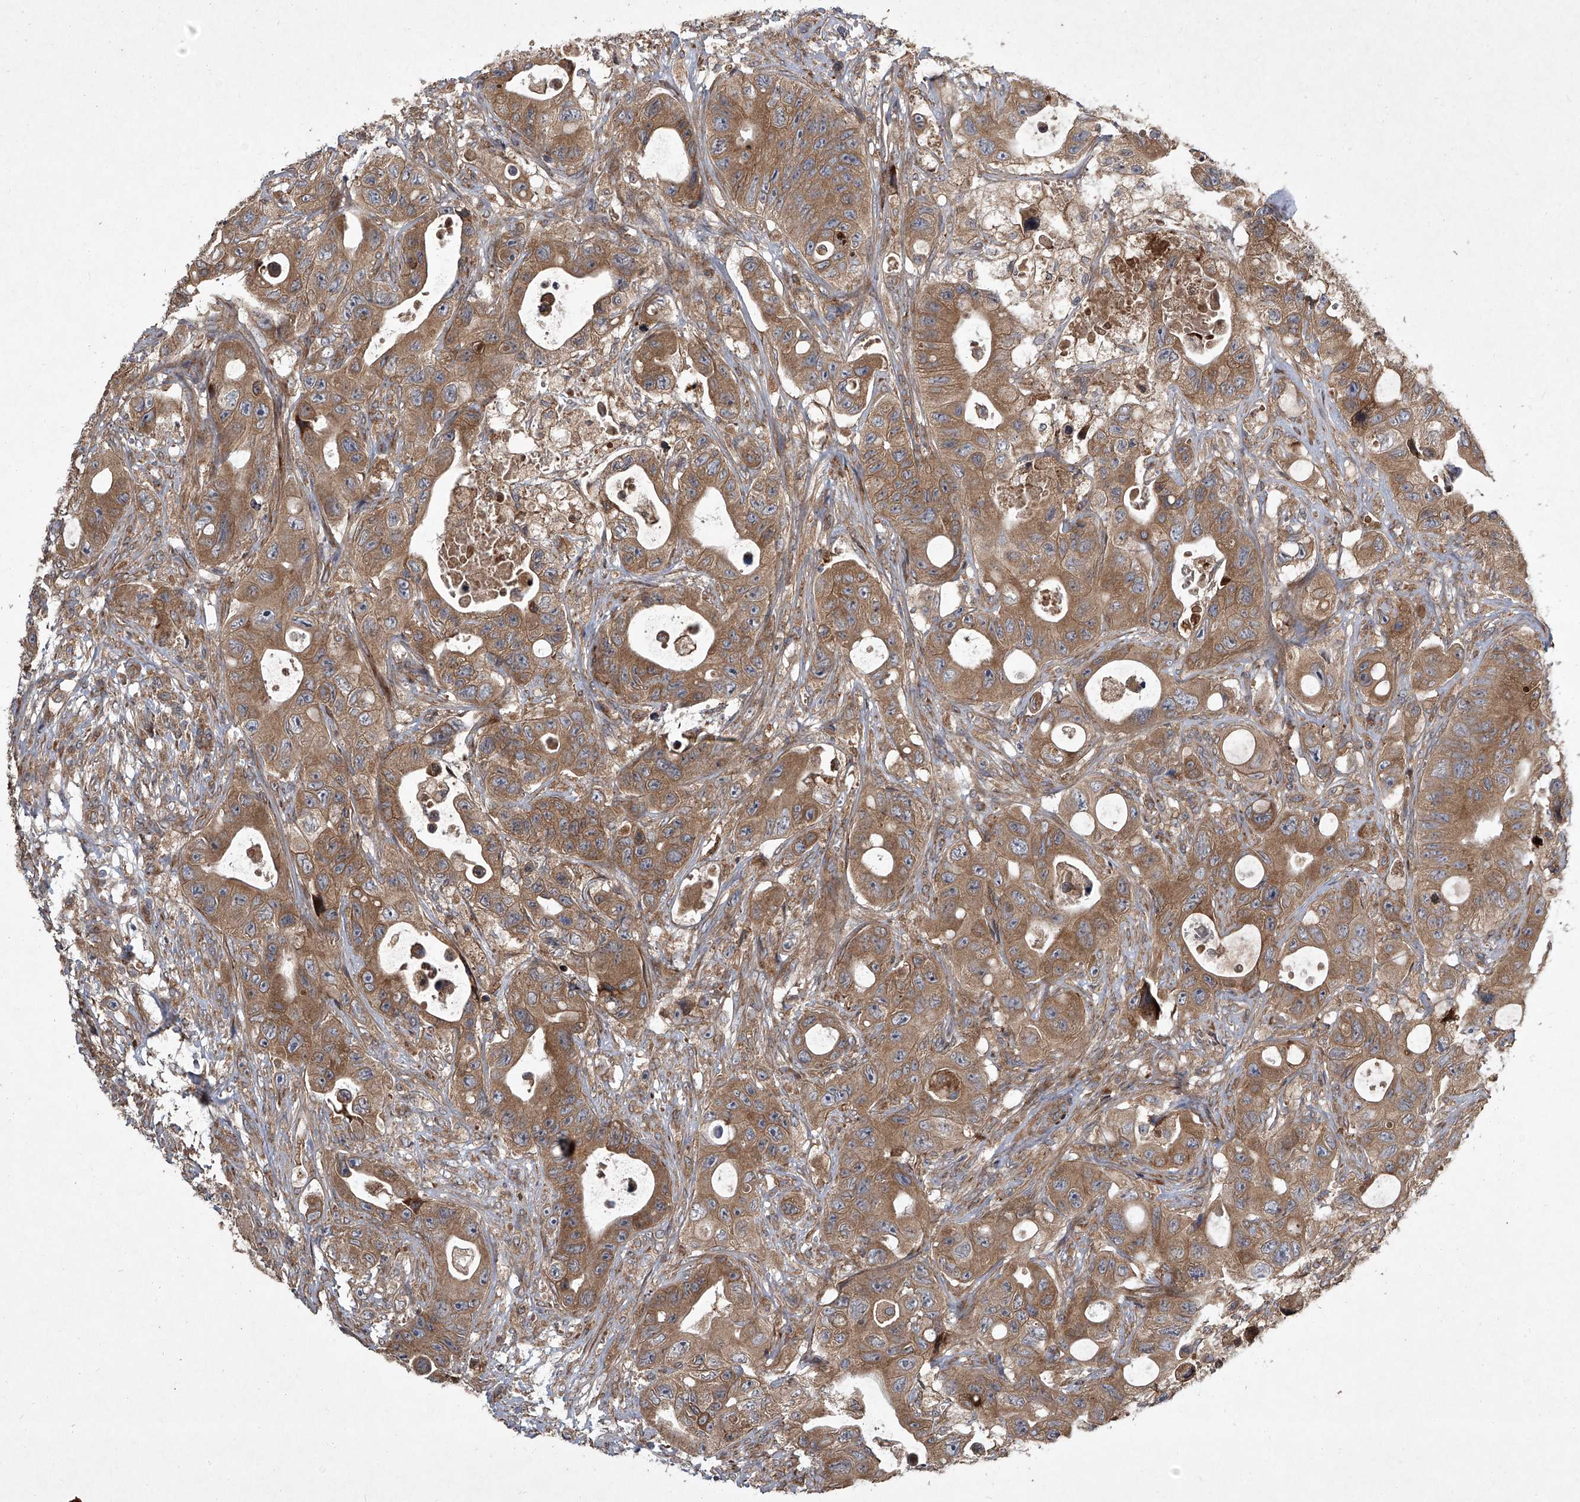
{"staining": {"intensity": "moderate", "quantity": ">75%", "location": "cytoplasmic/membranous"}, "tissue": "colorectal cancer", "cell_type": "Tumor cells", "image_type": "cancer", "snomed": [{"axis": "morphology", "description": "Adenocarcinoma, NOS"}, {"axis": "topography", "description": "Colon"}], "caption": "The histopathology image displays immunohistochemical staining of colorectal adenocarcinoma. There is moderate cytoplasmic/membranous expression is seen in approximately >75% of tumor cells.", "gene": "EVA1C", "patient": {"sex": "female", "age": 46}}